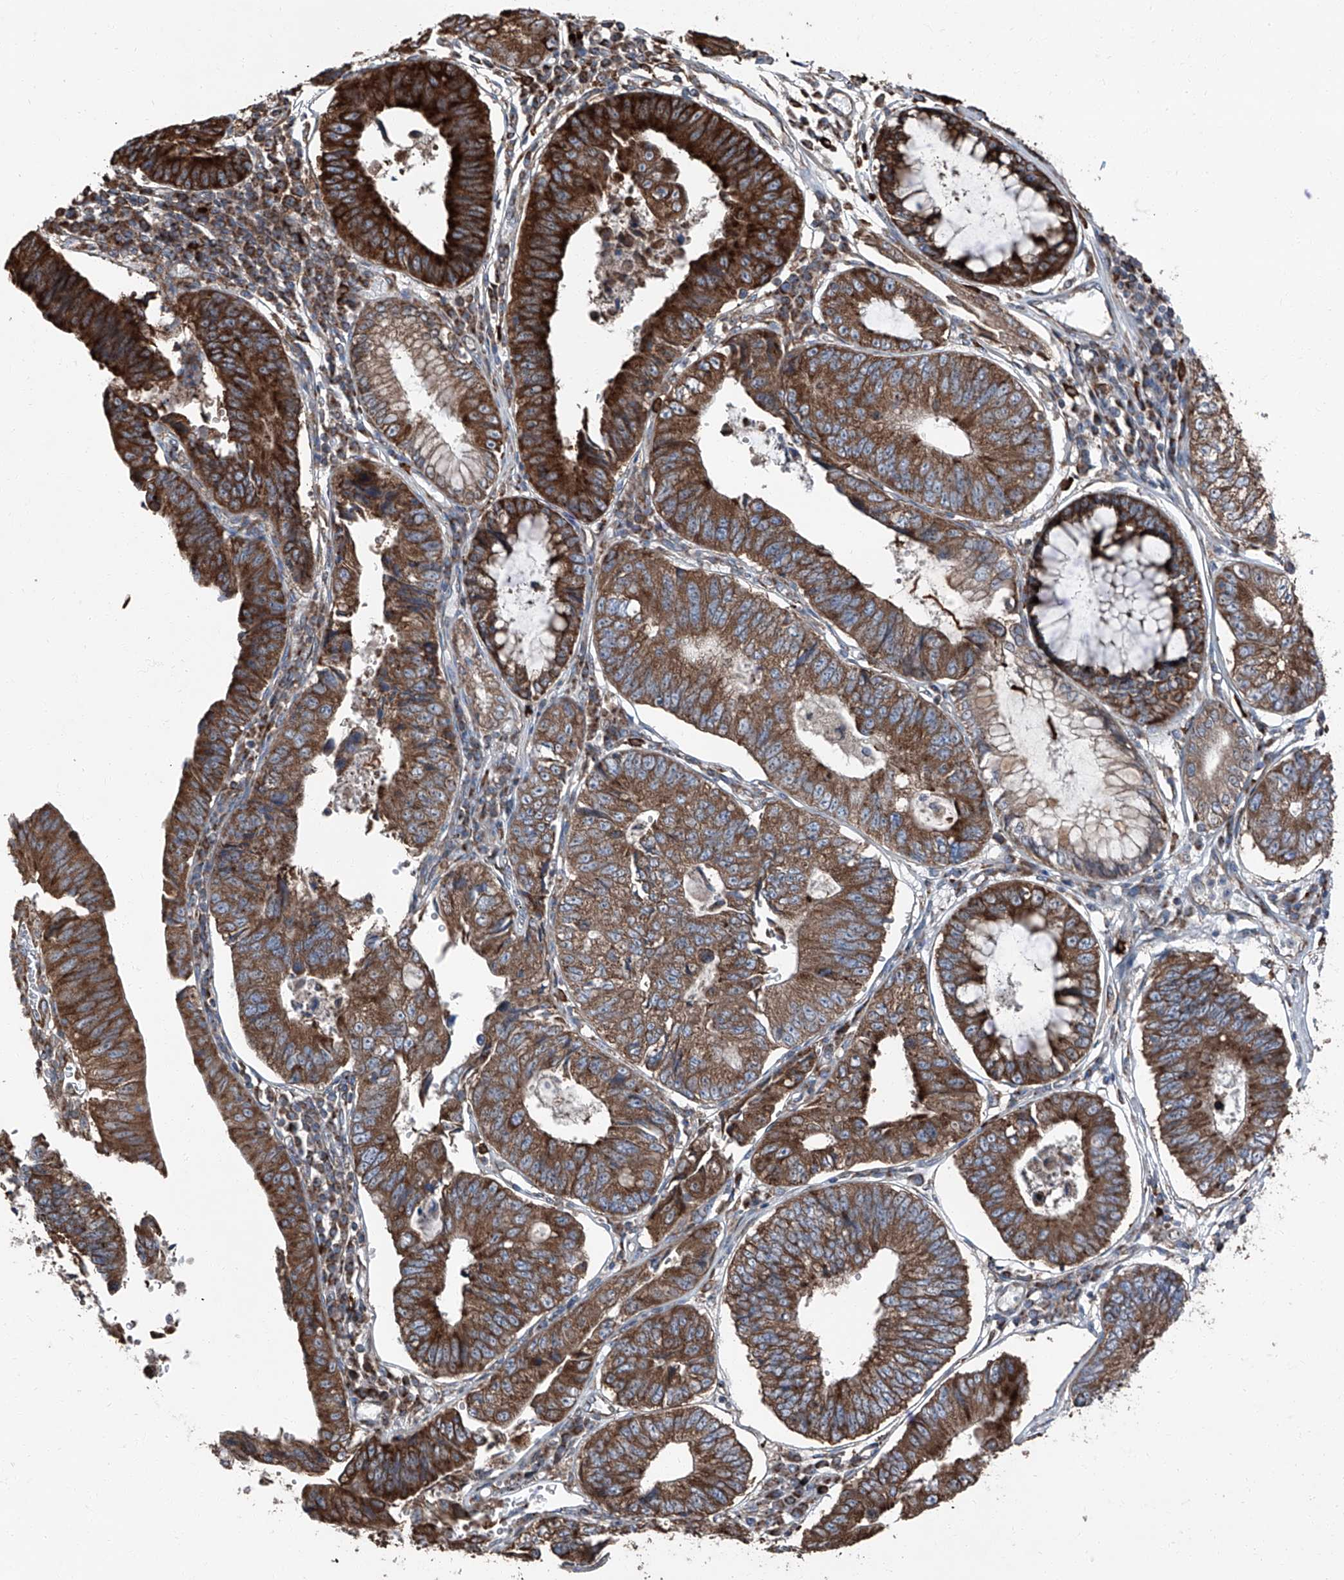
{"staining": {"intensity": "strong", "quantity": ">75%", "location": "cytoplasmic/membranous"}, "tissue": "stomach cancer", "cell_type": "Tumor cells", "image_type": "cancer", "snomed": [{"axis": "morphology", "description": "Adenocarcinoma, NOS"}, {"axis": "topography", "description": "Stomach"}], "caption": "A high amount of strong cytoplasmic/membranous staining is appreciated in approximately >75% of tumor cells in stomach cancer tissue.", "gene": "LIMK1", "patient": {"sex": "male", "age": 59}}